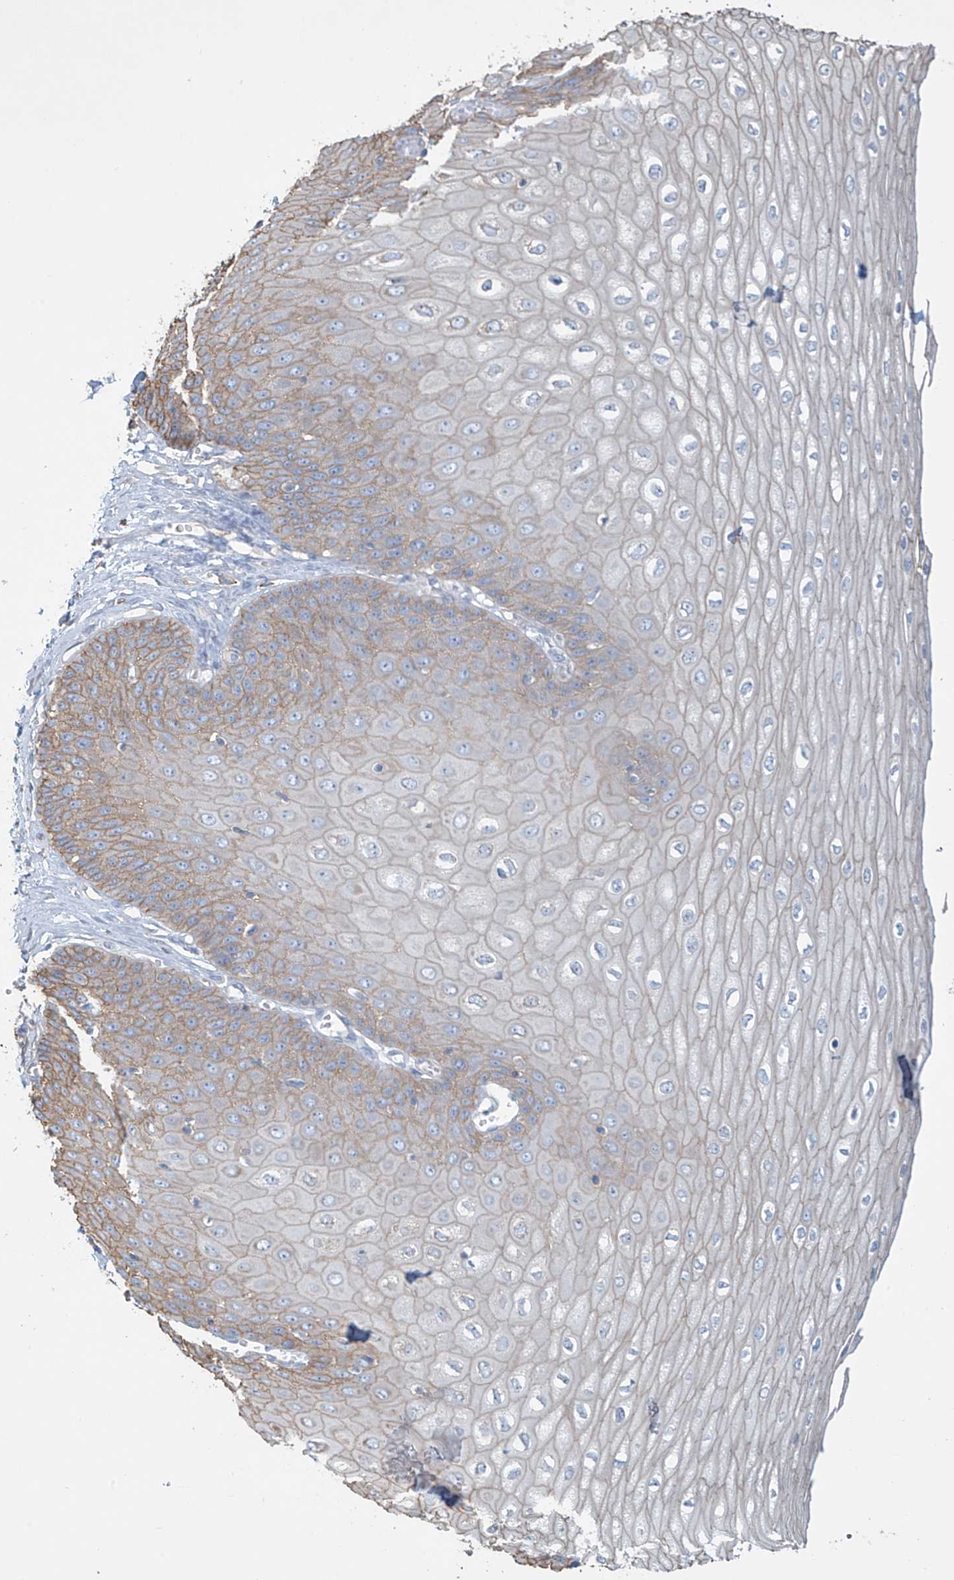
{"staining": {"intensity": "moderate", "quantity": "25%-75%", "location": "cytoplasmic/membranous"}, "tissue": "esophagus", "cell_type": "Squamous epithelial cells", "image_type": "normal", "snomed": [{"axis": "morphology", "description": "Normal tissue, NOS"}, {"axis": "topography", "description": "Esophagus"}], "caption": "Immunohistochemistry of unremarkable human esophagus shows medium levels of moderate cytoplasmic/membranous staining in about 25%-75% of squamous epithelial cells.", "gene": "ZNF846", "patient": {"sex": "male", "age": 60}}